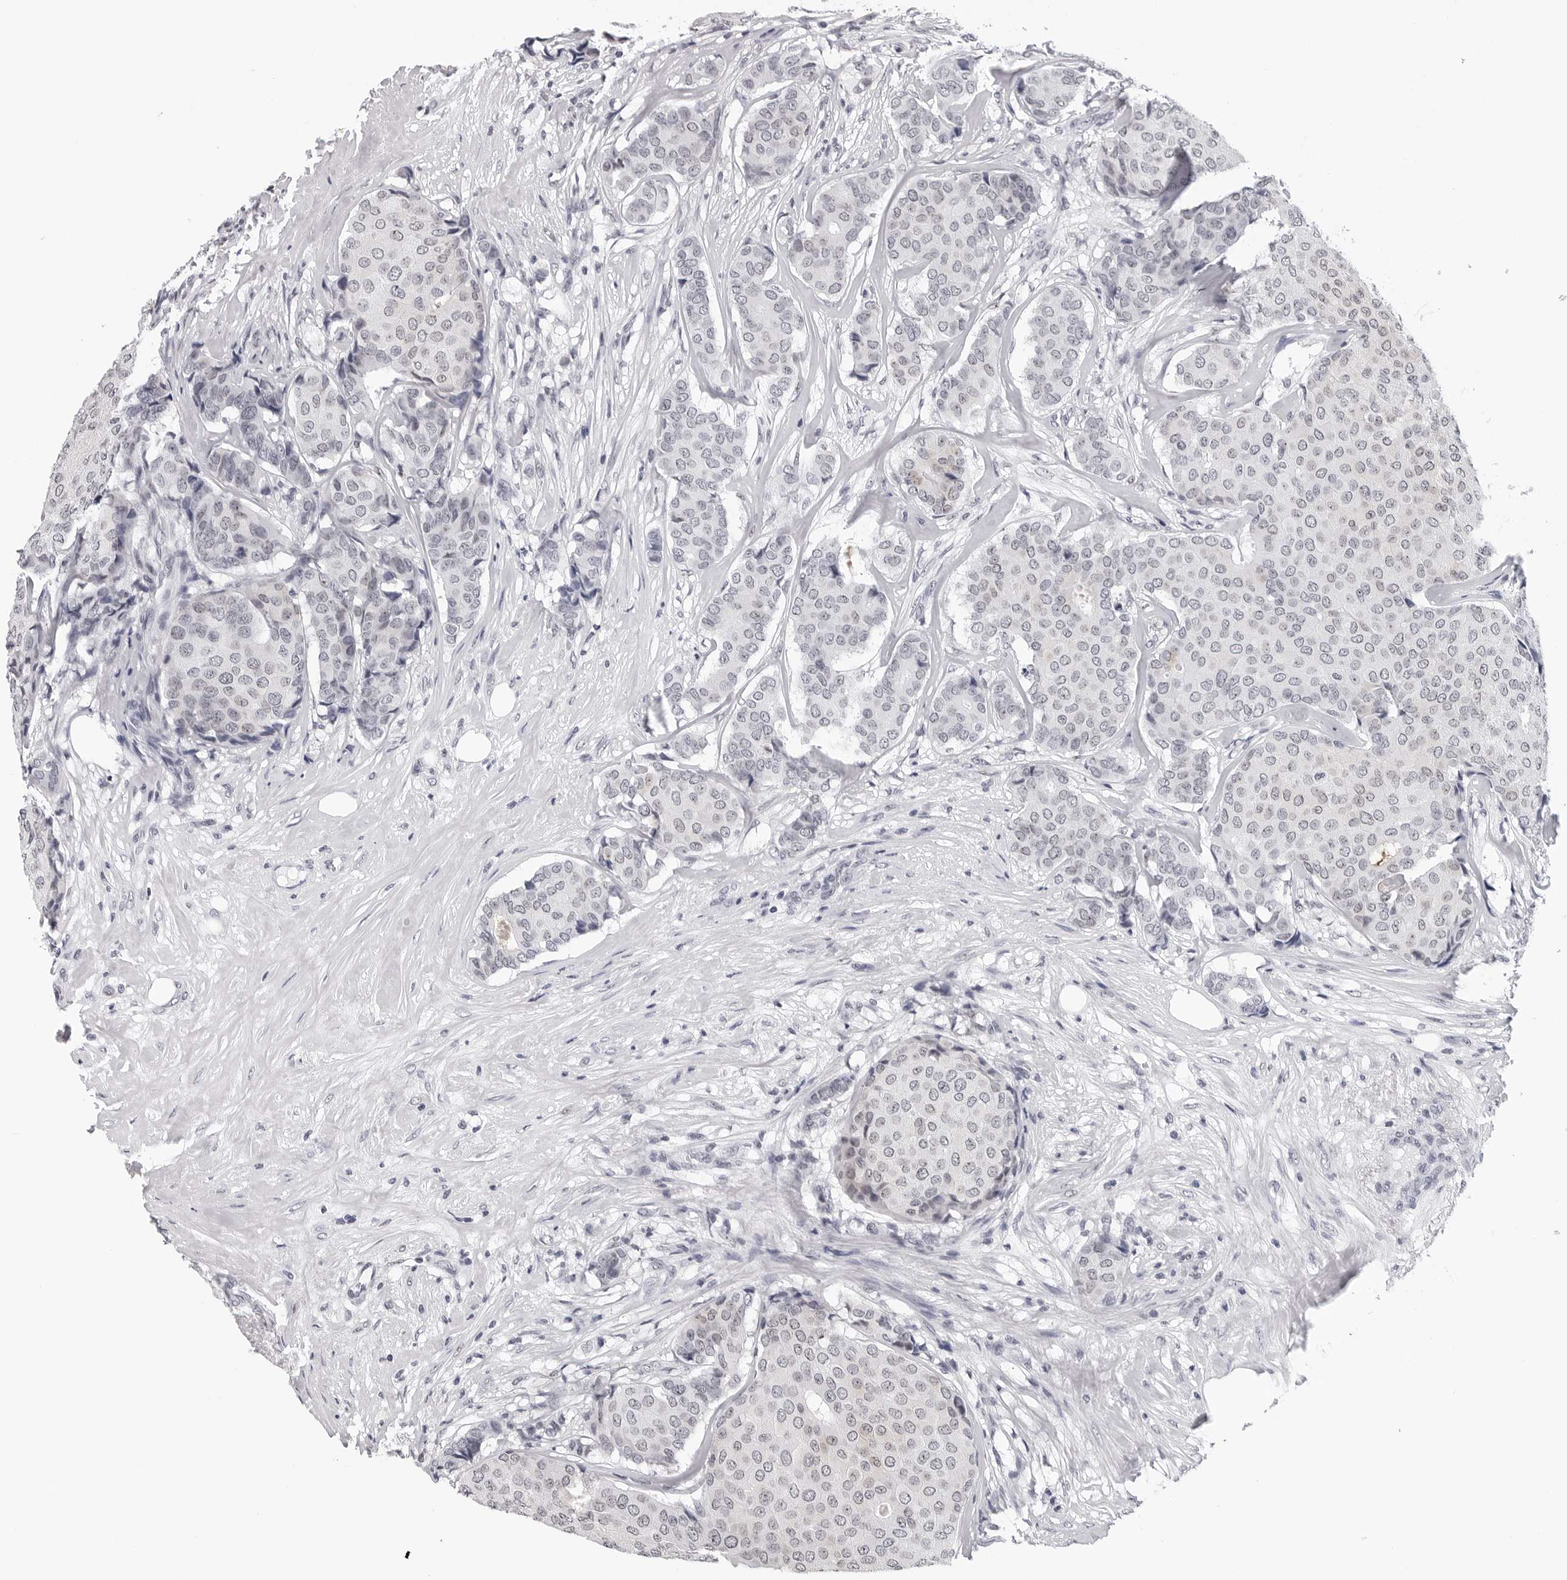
{"staining": {"intensity": "weak", "quantity": "<25%", "location": "nuclear"}, "tissue": "breast cancer", "cell_type": "Tumor cells", "image_type": "cancer", "snomed": [{"axis": "morphology", "description": "Duct carcinoma"}, {"axis": "topography", "description": "Breast"}], "caption": "A micrograph of human invasive ductal carcinoma (breast) is negative for staining in tumor cells.", "gene": "GNL2", "patient": {"sex": "female", "age": 75}}